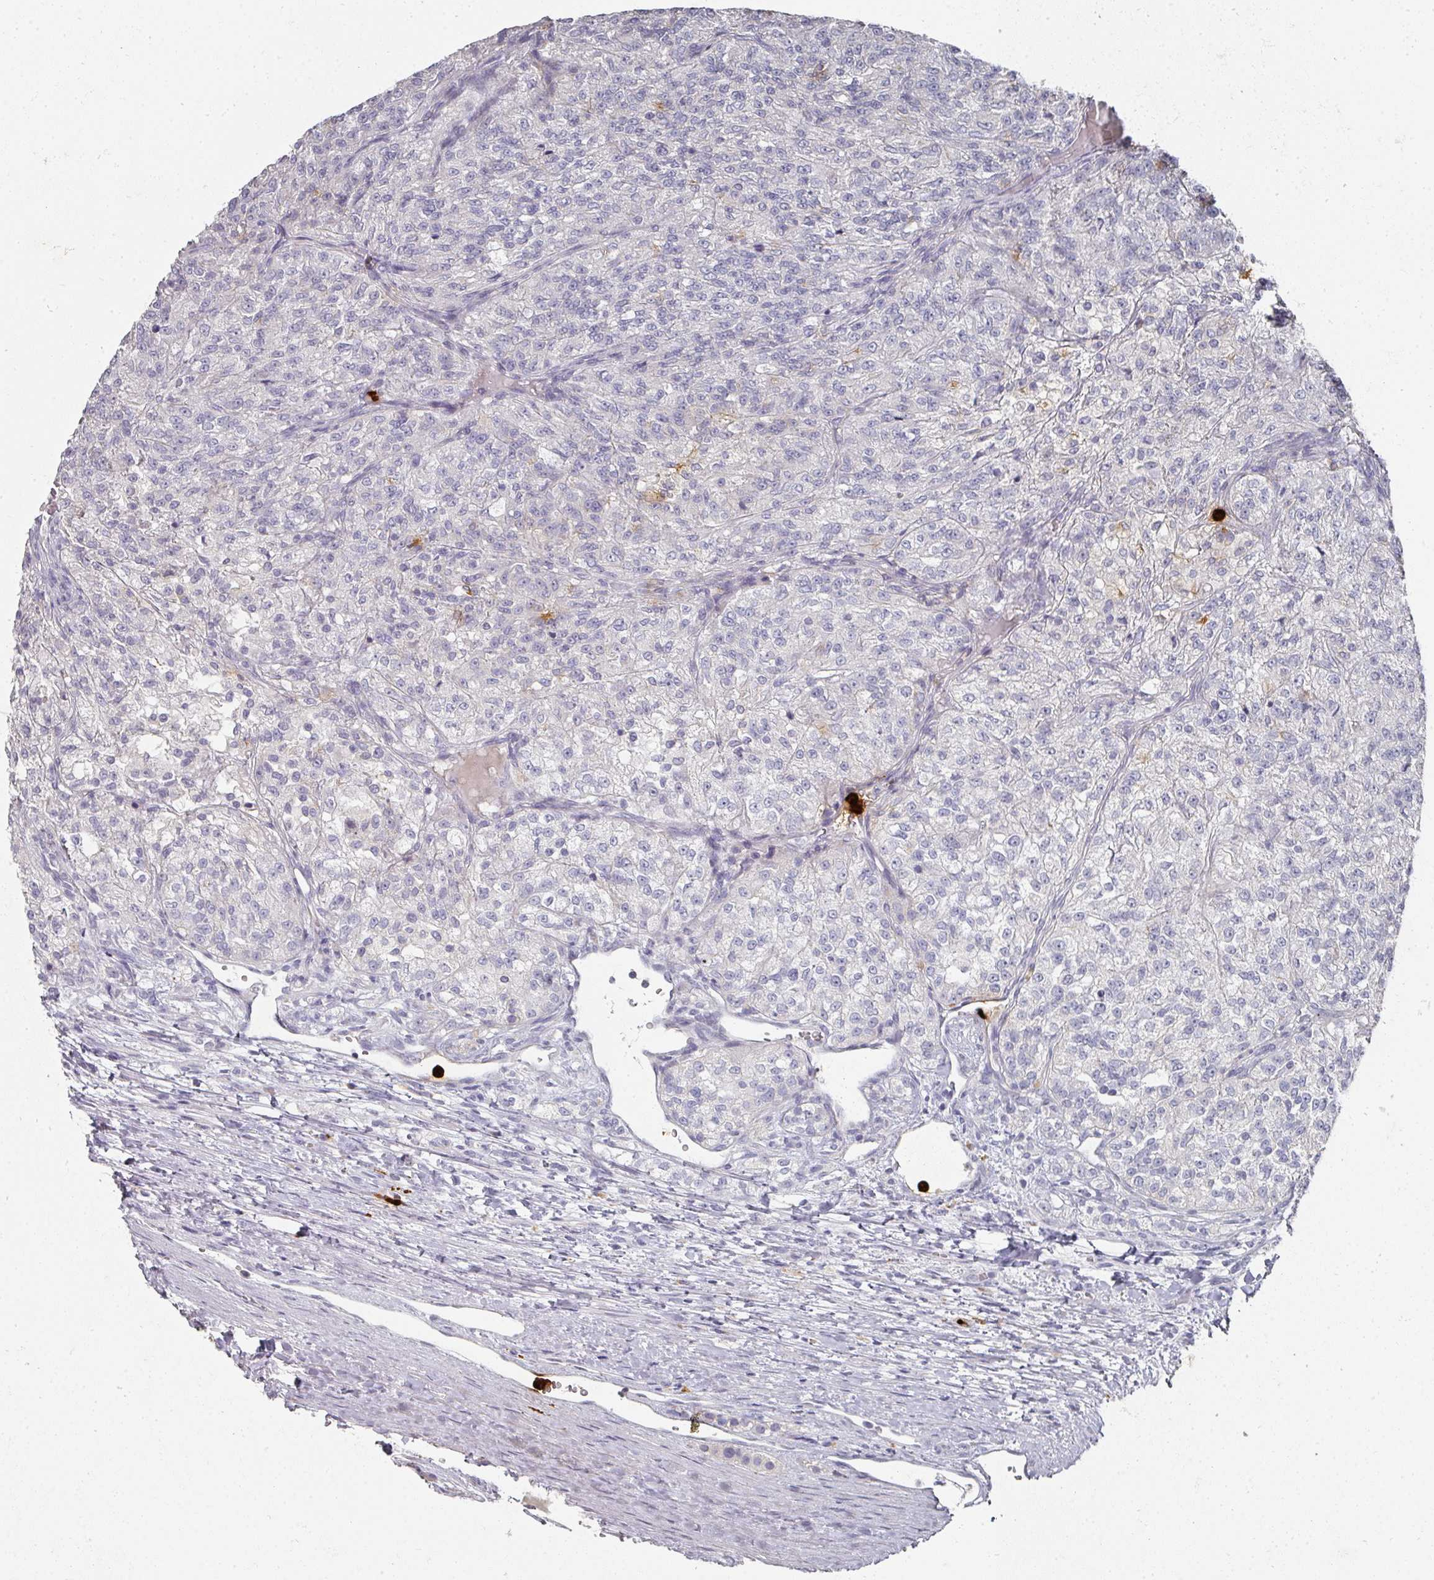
{"staining": {"intensity": "negative", "quantity": "none", "location": "none"}, "tissue": "renal cancer", "cell_type": "Tumor cells", "image_type": "cancer", "snomed": [{"axis": "morphology", "description": "Adenocarcinoma, NOS"}, {"axis": "topography", "description": "Kidney"}], "caption": "Immunohistochemistry (IHC) of renal cancer (adenocarcinoma) demonstrates no positivity in tumor cells.", "gene": "CAMP", "patient": {"sex": "female", "age": 63}}